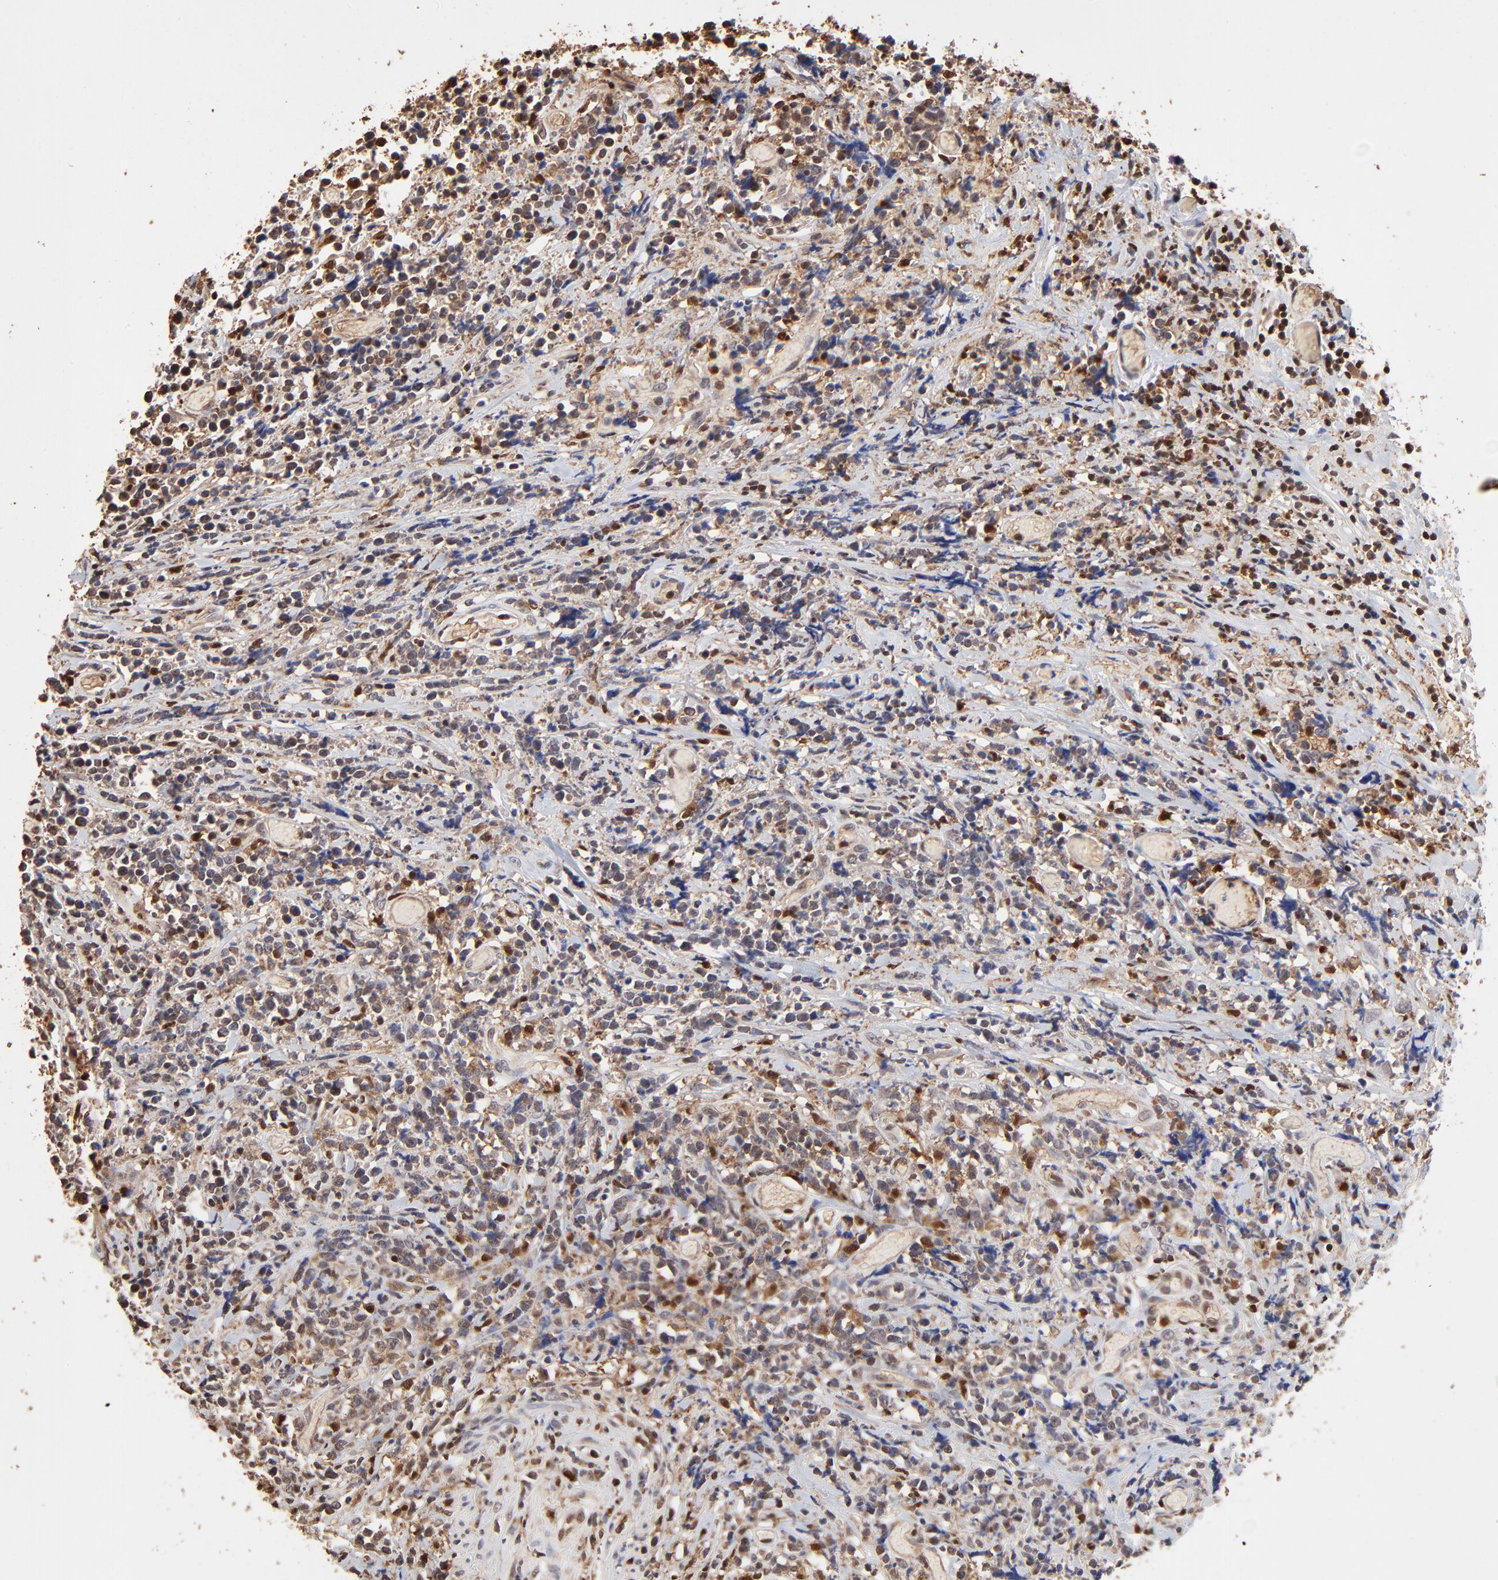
{"staining": {"intensity": "weak", "quantity": "<25%", "location": "nuclear"}, "tissue": "lymphoma", "cell_type": "Tumor cells", "image_type": "cancer", "snomed": [{"axis": "morphology", "description": "Malignant lymphoma, non-Hodgkin's type, High grade"}, {"axis": "topography", "description": "Colon"}], "caption": "Human lymphoma stained for a protein using immunohistochemistry displays no staining in tumor cells.", "gene": "CASP1", "patient": {"sex": "male", "age": 82}}